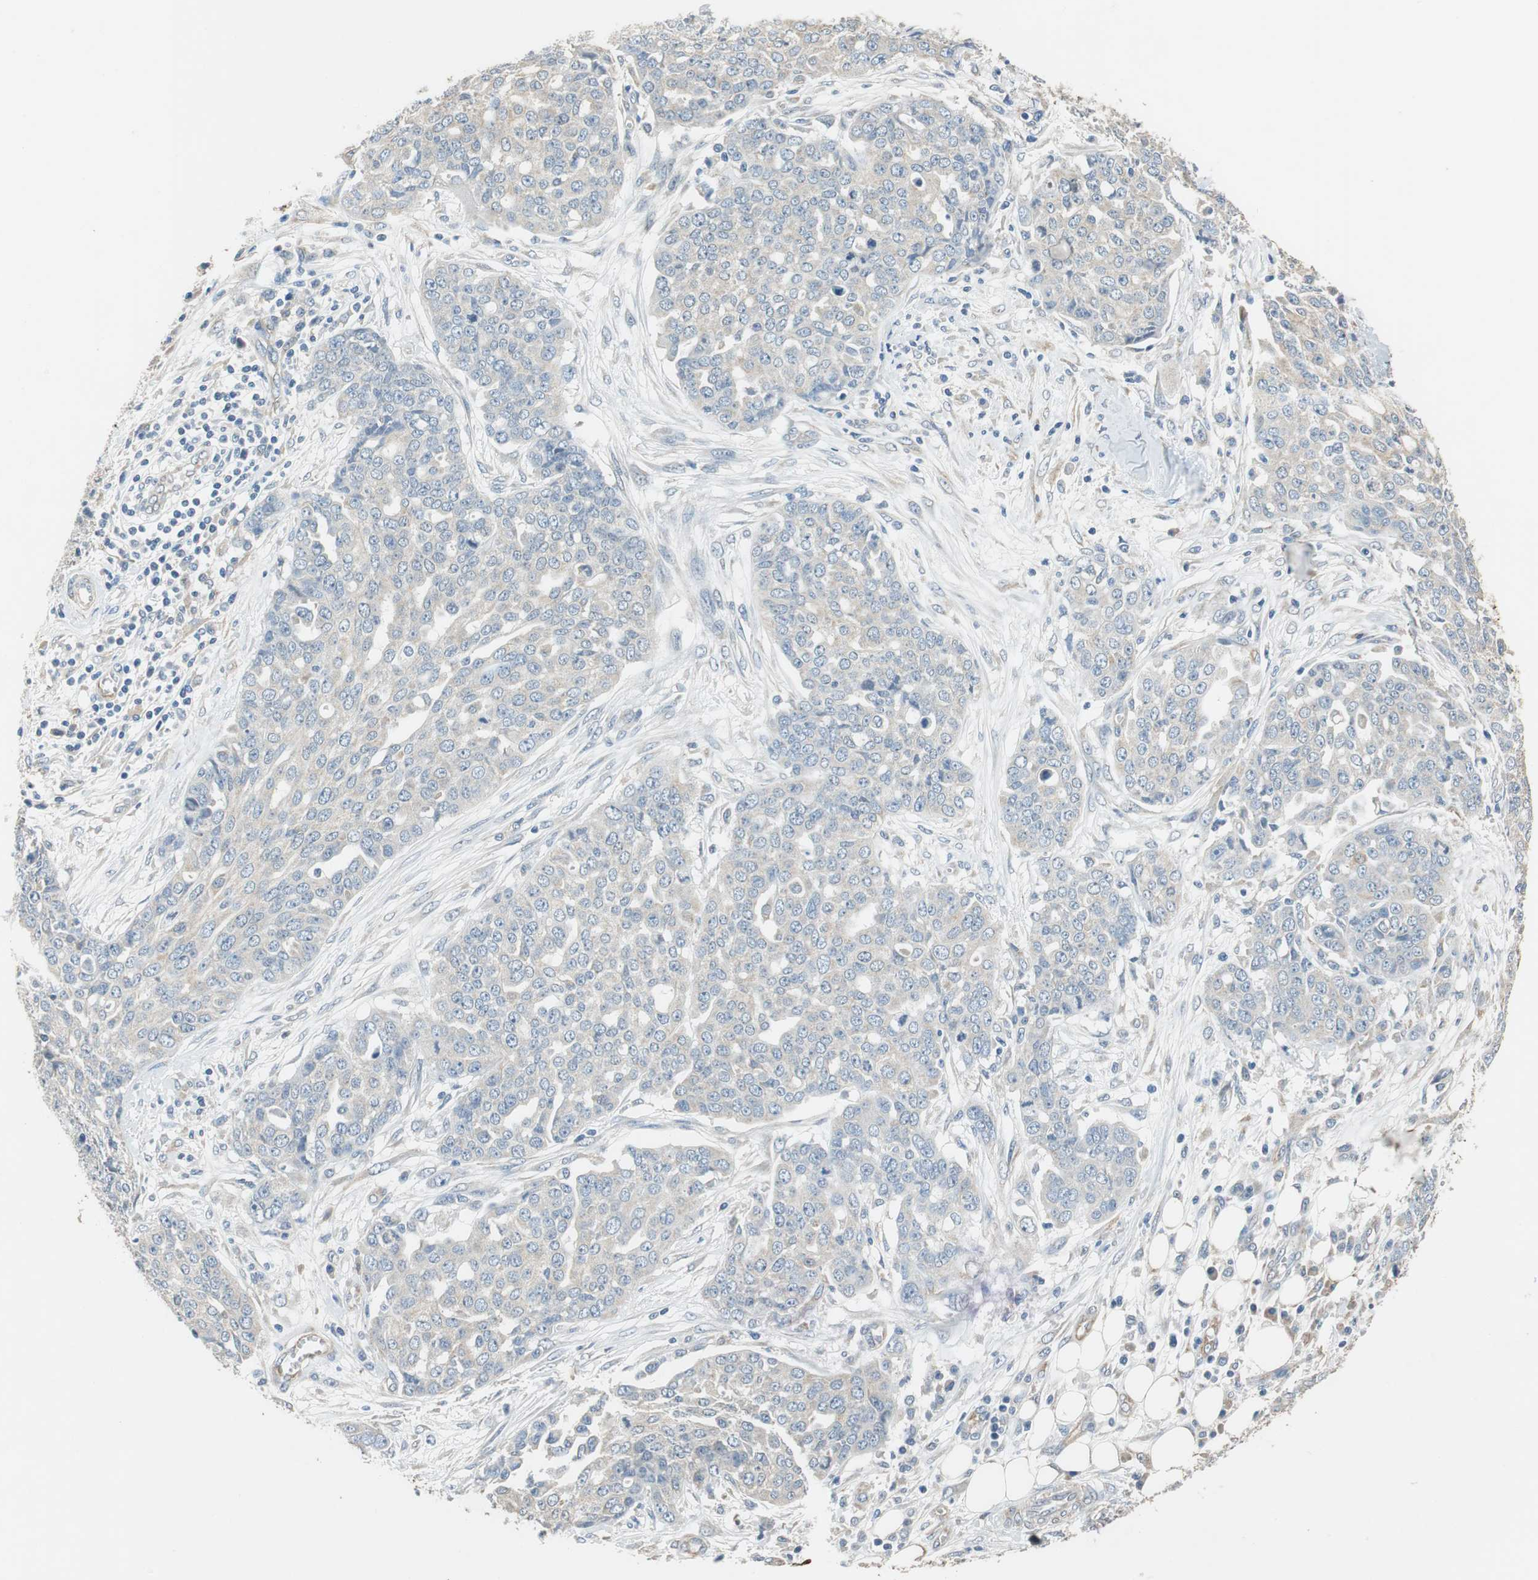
{"staining": {"intensity": "weak", "quantity": "25%-75%", "location": "cytoplasmic/membranous"}, "tissue": "ovarian cancer", "cell_type": "Tumor cells", "image_type": "cancer", "snomed": [{"axis": "morphology", "description": "Cystadenocarcinoma, serous, NOS"}, {"axis": "topography", "description": "Soft tissue"}, {"axis": "topography", "description": "Ovary"}], "caption": "A high-resolution histopathology image shows immunohistochemistry staining of ovarian cancer (serous cystadenocarcinoma), which reveals weak cytoplasmic/membranous positivity in approximately 25%-75% of tumor cells.", "gene": "ALDH4A1", "patient": {"sex": "female", "age": 57}}